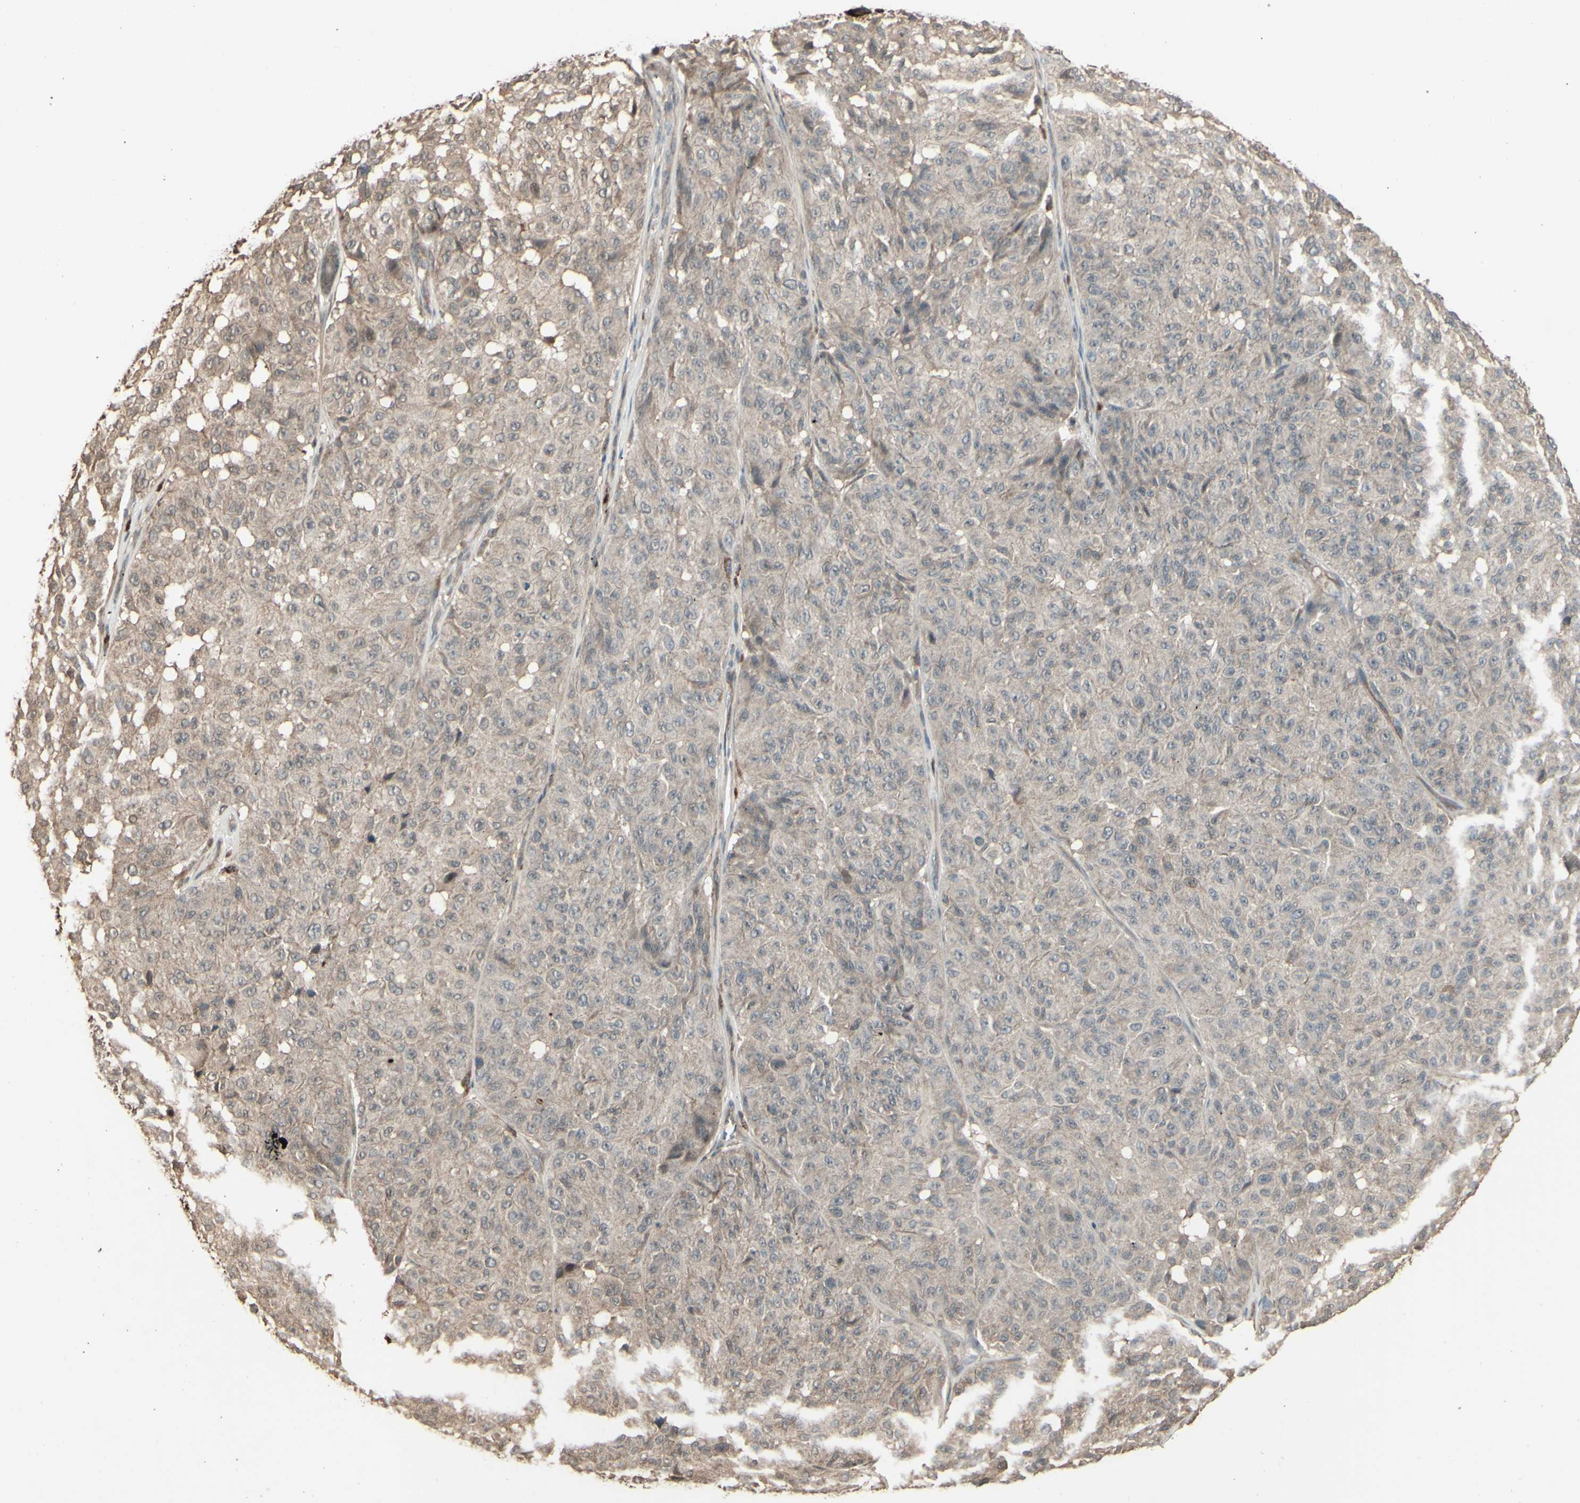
{"staining": {"intensity": "weak", "quantity": ">75%", "location": "cytoplasmic/membranous"}, "tissue": "melanoma", "cell_type": "Tumor cells", "image_type": "cancer", "snomed": [{"axis": "morphology", "description": "Malignant melanoma, NOS"}, {"axis": "topography", "description": "Skin"}], "caption": "Malignant melanoma was stained to show a protein in brown. There is low levels of weak cytoplasmic/membranous staining in about >75% of tumor cells.", "gene": "GNAS", "patient": {"sex": "female", "age": 46}}